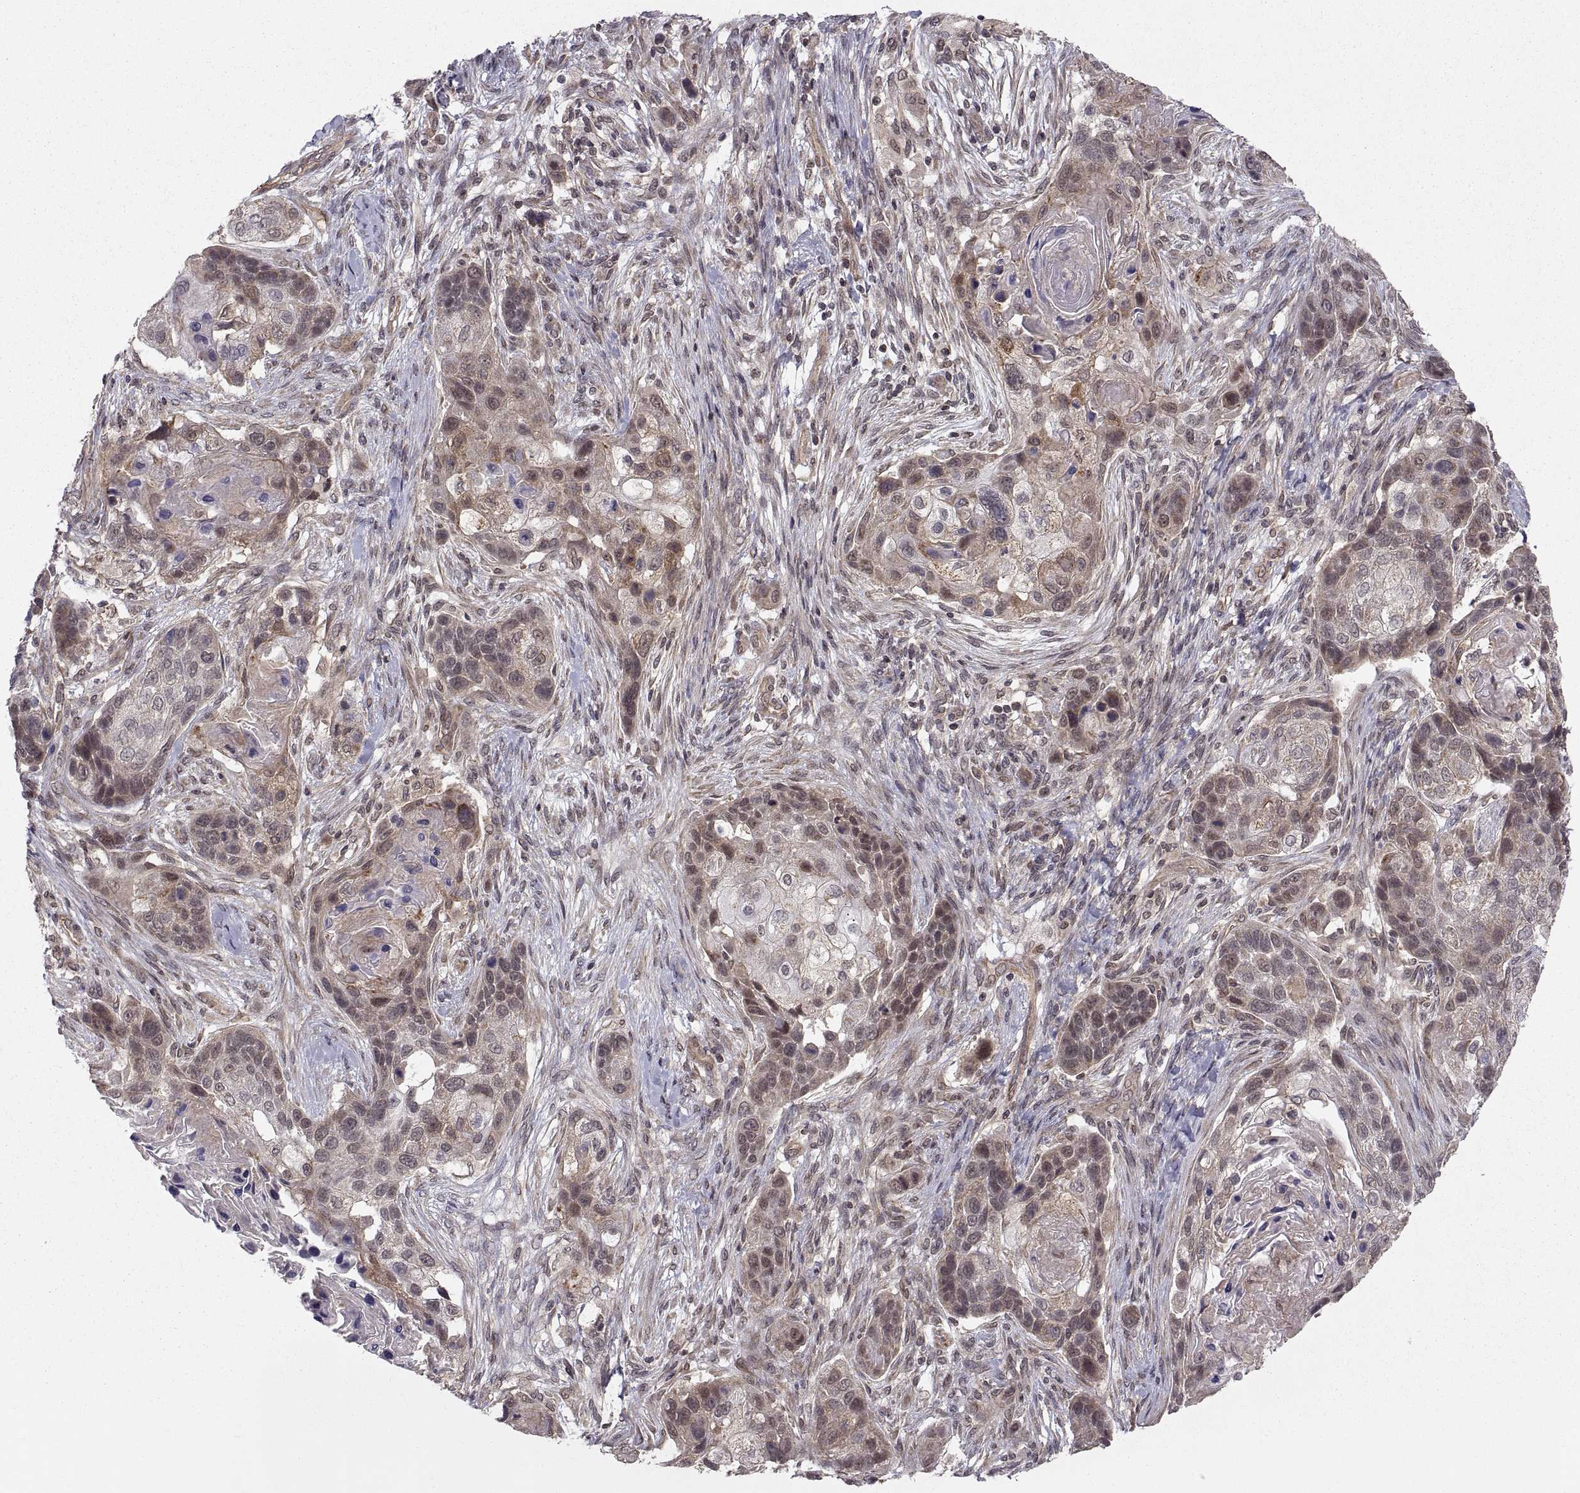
{"staining": {"intensity": "moderate", "quantity": "<25%", "location": "cytoplasmic/membranous"}, "tissue": "lung cancer", "cell_type": "Tumor cells", "image_type": "cancer", "snomed": [{"axis": "morphology", "description": "Squamous cell carcinoma, NOS"}, {"axis": "topography", "description": "Lung"}], "caption": "Protein expression analysis of squamous cell carcinoma (lung) displays moderate cytoplasmic/membranous positivity in about <25% of tumor cells.", "gene": "ABL2", "patient": {"sex": "male", "age": 69}}